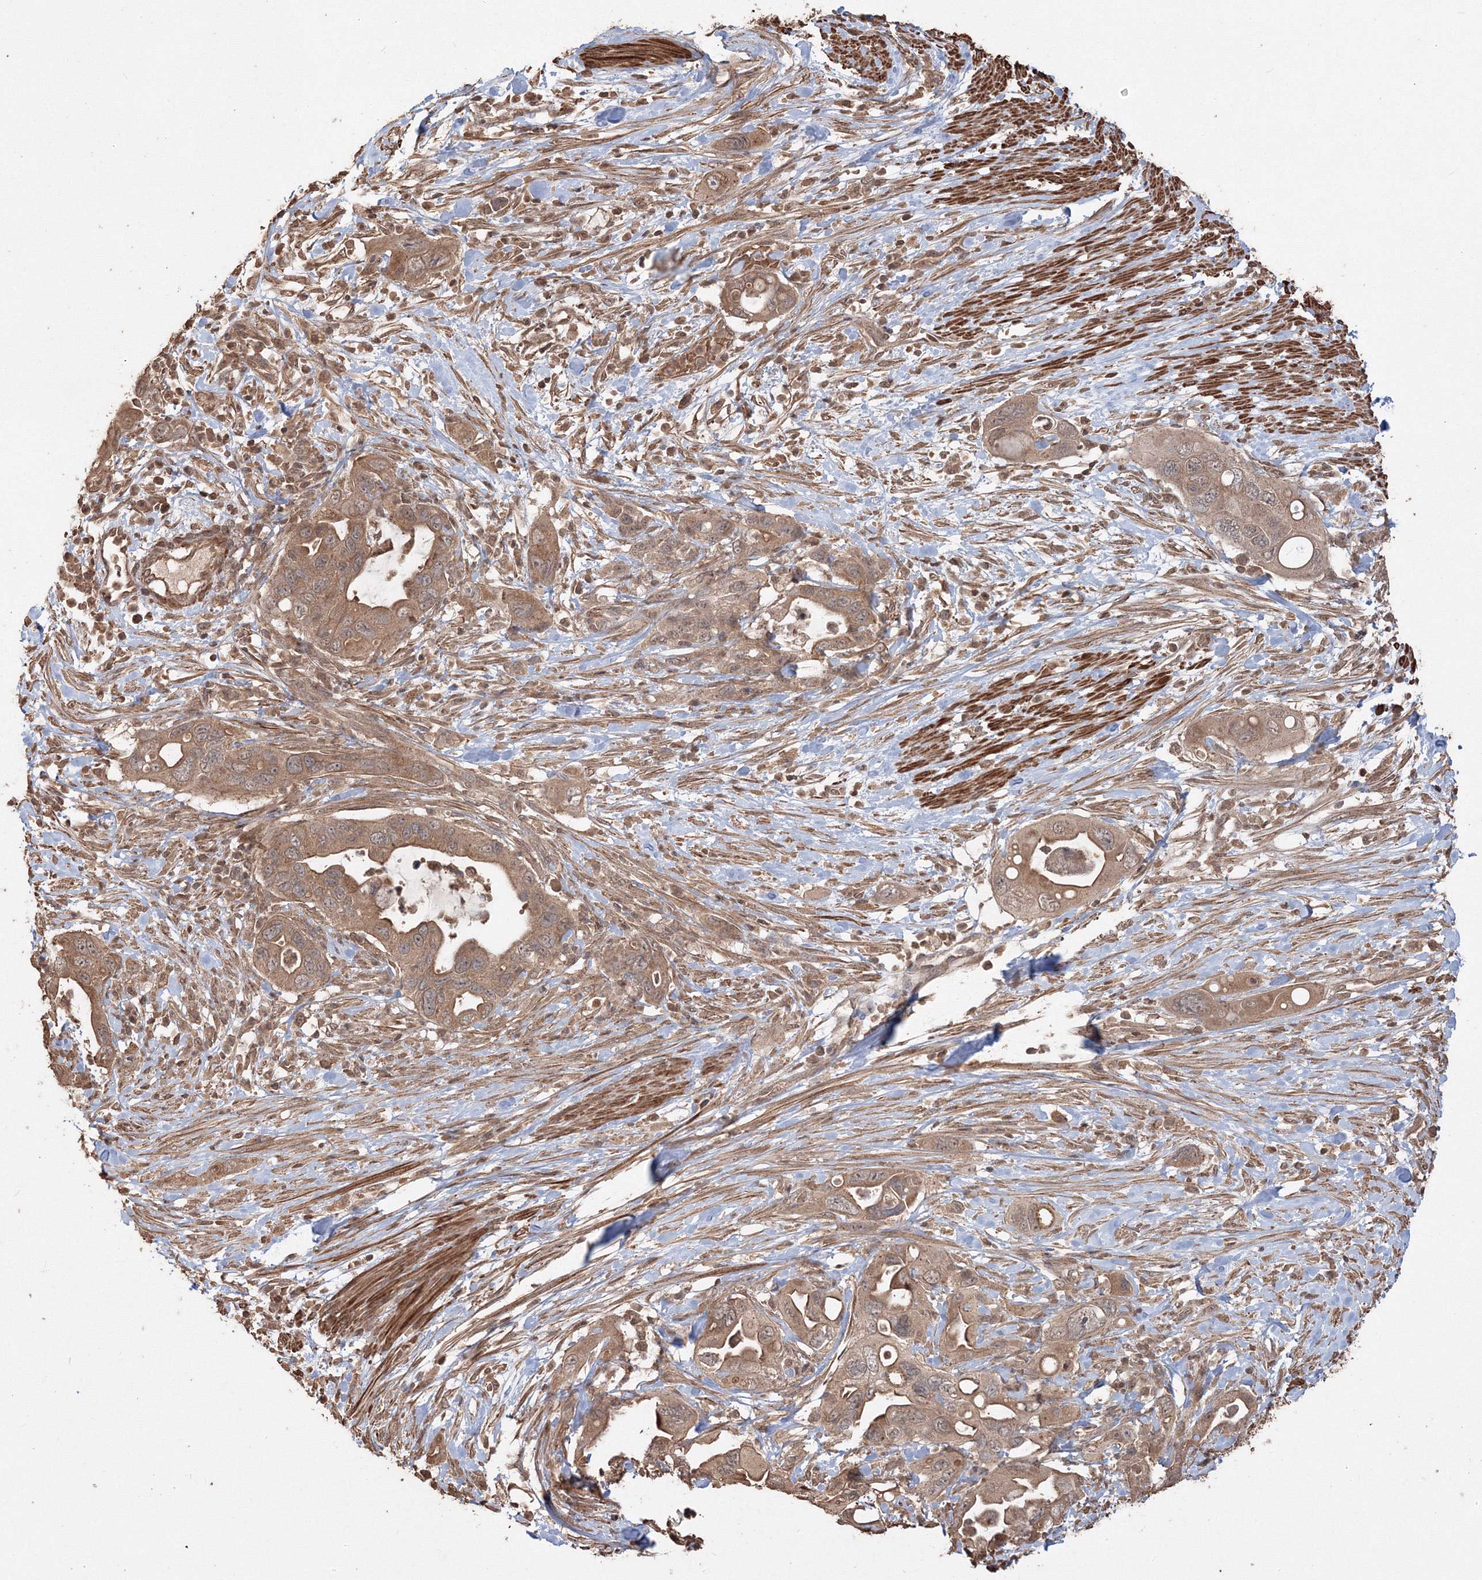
{"staining": {"intensity": "moderate", "quantity": ">75%", "location": "cytoplasmic/membranous"}, "tissue": "pancreatic cancer", "cell_type": "Tumor cells", "image_type": "cancer", "snomed": [{"axis": "morphology", "description": "Adenocarcinoma, NOS"}, {"axis": "topography", "description": "Pancreas"}], "caption": "Adenocarcinoma (pancreatic) was stained to show a protein in brown. There is medium levels of moderate cytoplasmic/membranous expression in about >75% of tumor cells.", "gene": "CCDC122", "patient": {"sex": "female", "age": 71}}